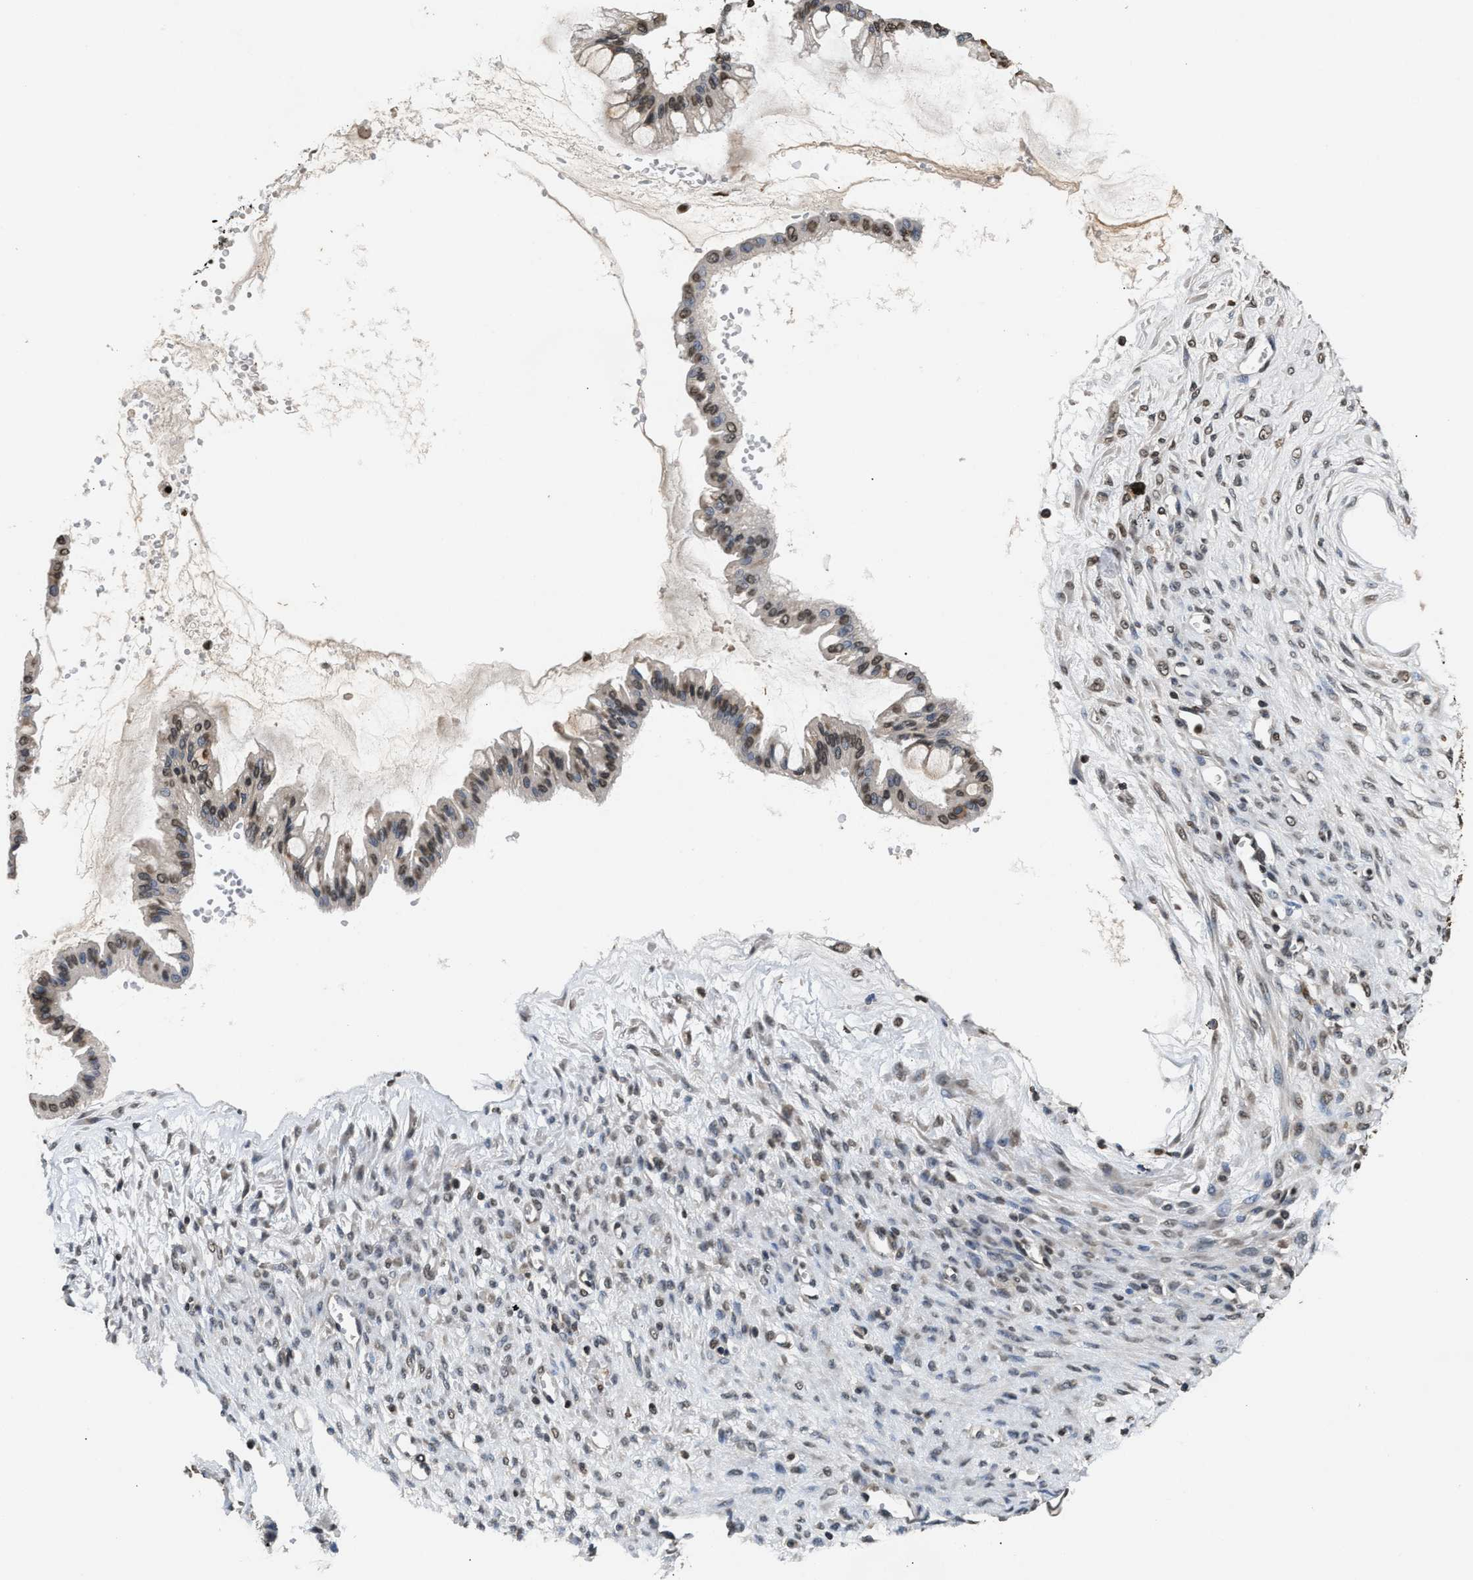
{"staining": {"intensity": "weak", "quantity": ">75%", "location": "nuclear"}, "tissue": "ovarian cancer", "cell_type": "Tumor cells", "image_type": "cancer", "snomed": [{"axis": "morphology", "description": "Cystadenocarcinoma, mucinous, NOS"}, {"axis": "topography", "description": "Ovary"}], "caption": "Immunohistochemistry (IHC) staining of mucinous cystadenocarcinoma (ovarian), which shows low levels of weak nuclear staining in about >75% of tumor cells indicating weak nuclear protein expression. The staining was performed using DAB (brown) for protein detection and nuclei were counterstained in hematoxylin (blue).", "gene": "DNASE1L3", "patient": {"sex": "female", "age": 73}}